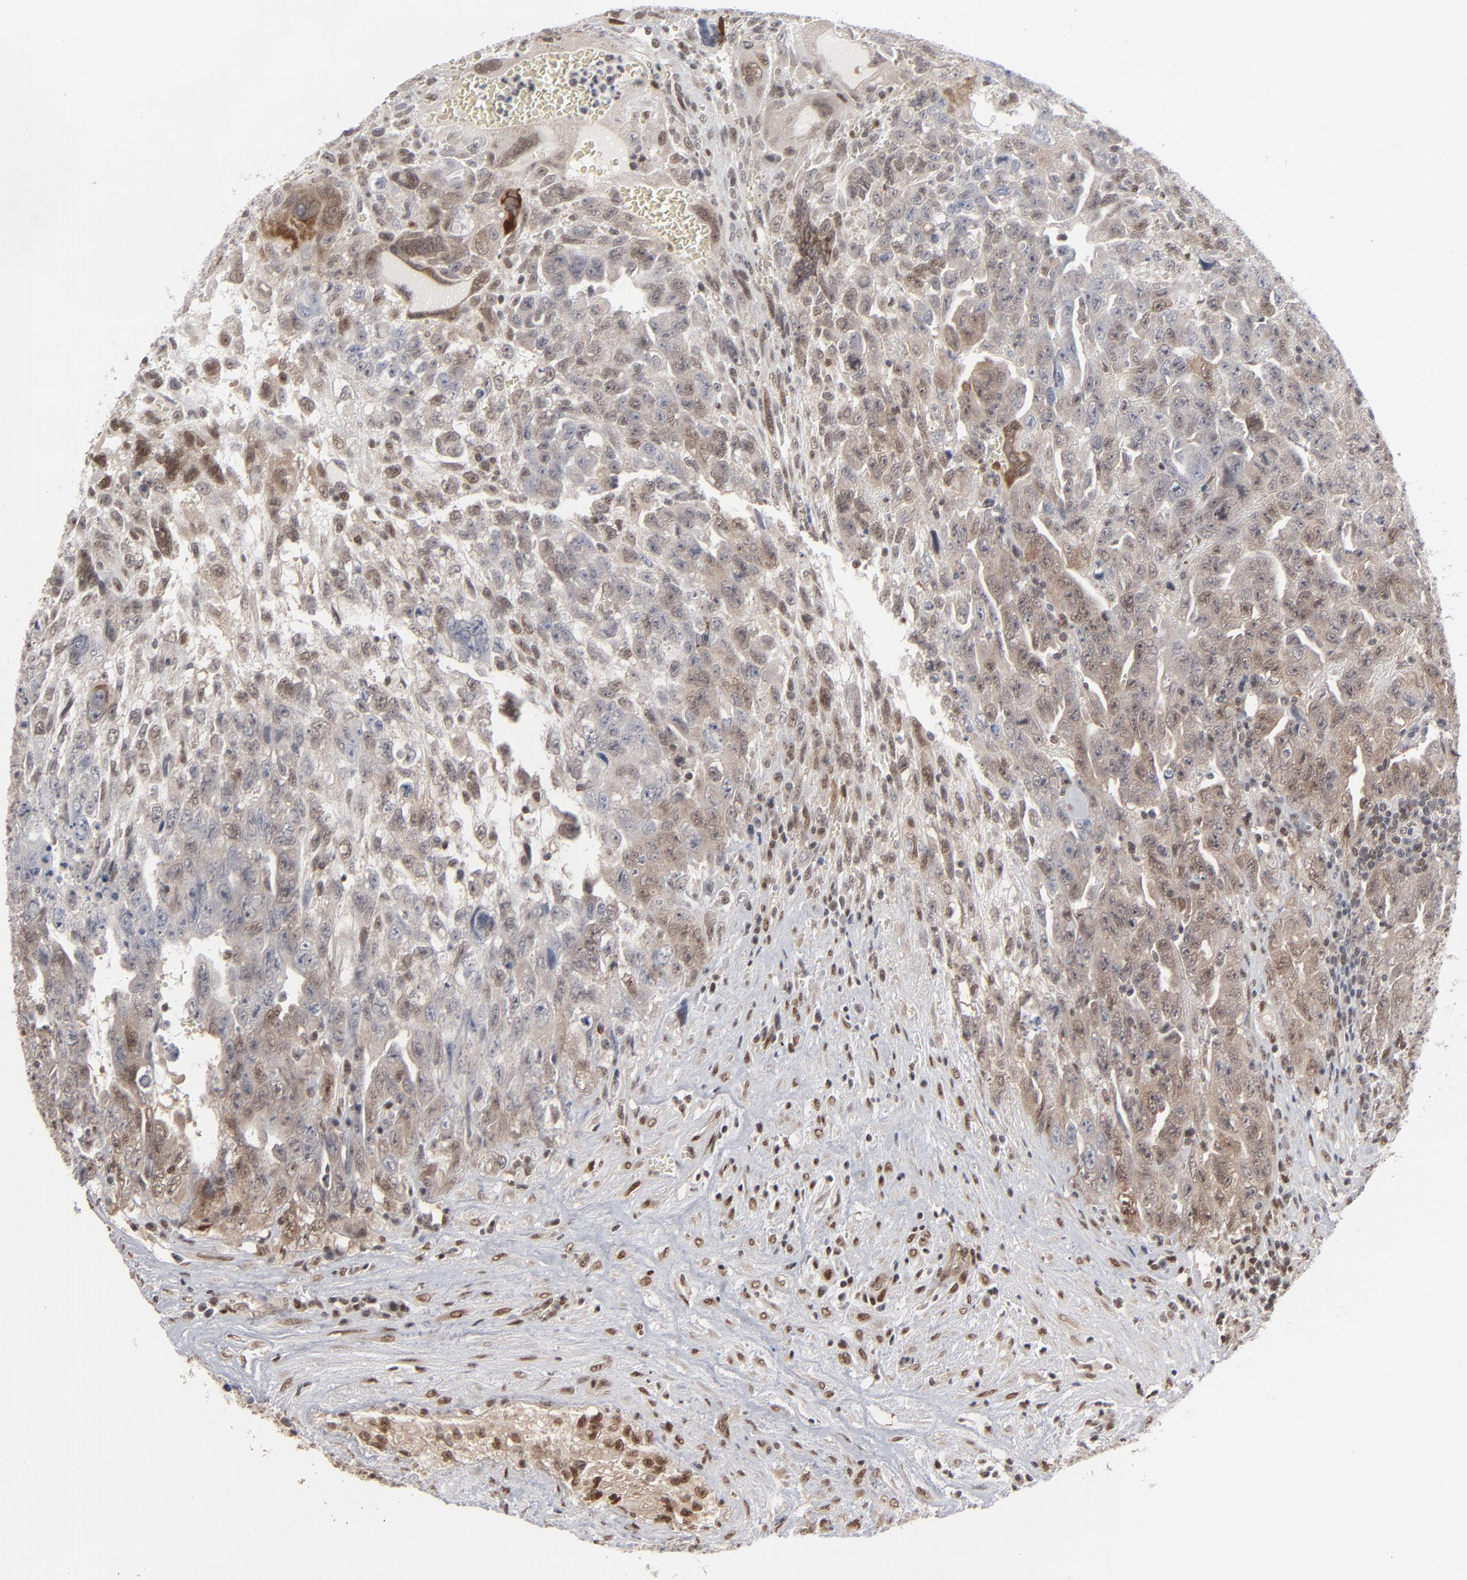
{"staining": {"intensity": "weak", "quantity": "25%-75%", "location": "cytoplasmic/membranous,nuclear"}, "tissue": "testis cancer", "cell_type": "Tumor cells", "image_type": "cancer", "snomed": [{"axis": "morphology", "description": "Carcinoma, Embryonal, NOS"}, {"axis": "topography", "description": "Testis"}], "caption": "Tumor cells show low levels of weak cytoplasmic/membranous and nuclear expression in approximately 25%-75% of cells in testis cancer. The staining was performed using DAB to visualize the protein expression in brown, while the nuclei were stained in blue with hematoxylin (Magnification: 20x).", "gene": "IRF9", "patient": {"sex": "male", "age": 28}}